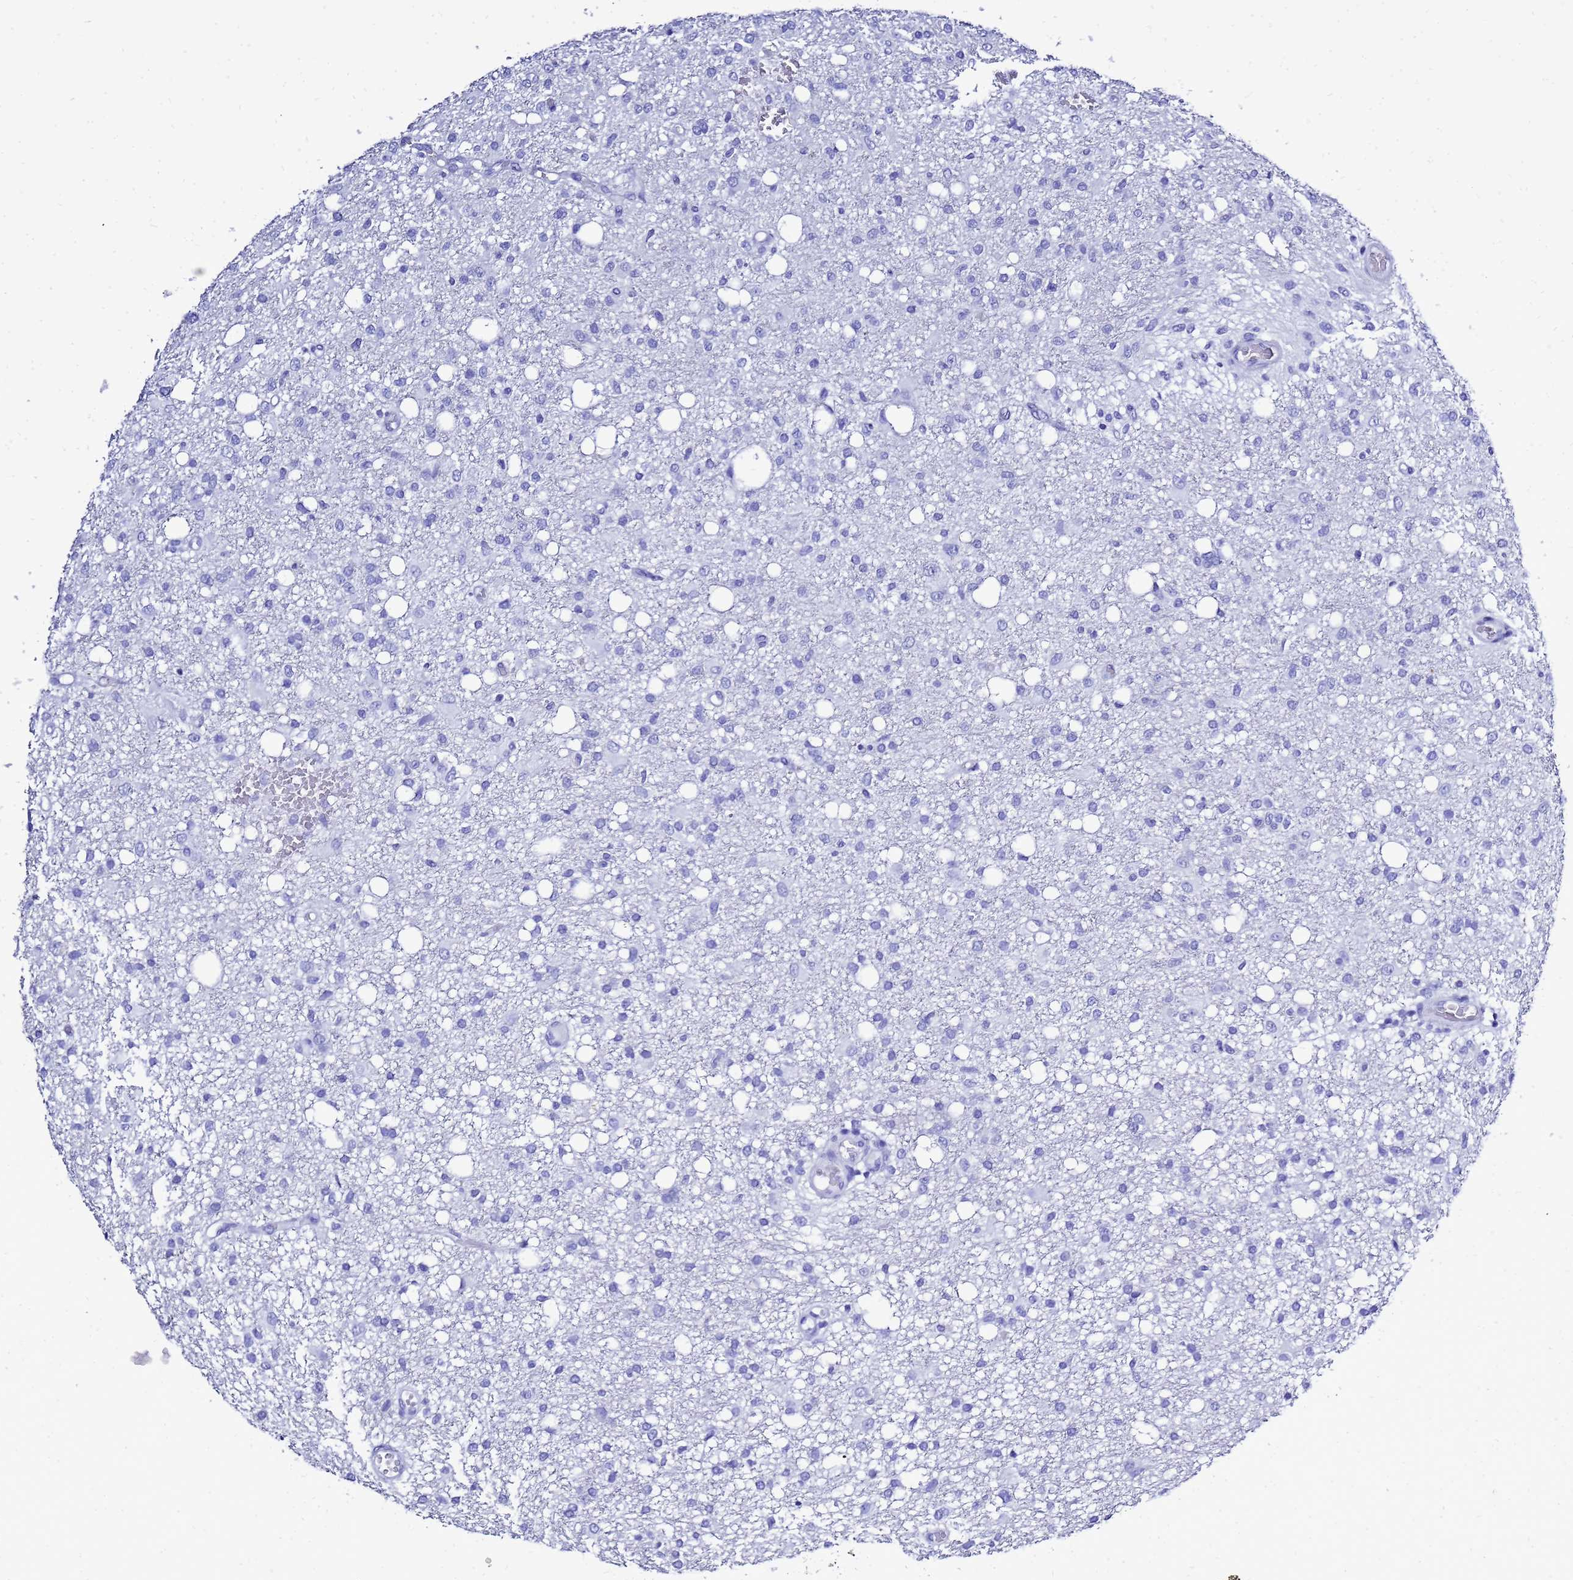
{"staining": {"intensity": "negative", "quantity": "none", "location": "none"}, "tissue": "glioma", "cell_type": "Tumor cells", "image_type": "cancer", "snomed": [{"axis": "morphology", "description": "Glioma, malignant, High grade"}, {"axis": "topography", "description": "Brain"}], "caption": "This histopathology image is of malignant glioma (high-grade) stained with immunohistochemistry to label a protein in brown with the nuclei are counter-stained blue. There is no staining in tumor cells.", "gene": "LIPF", "patient": {"sex": "female", "age": 59}}